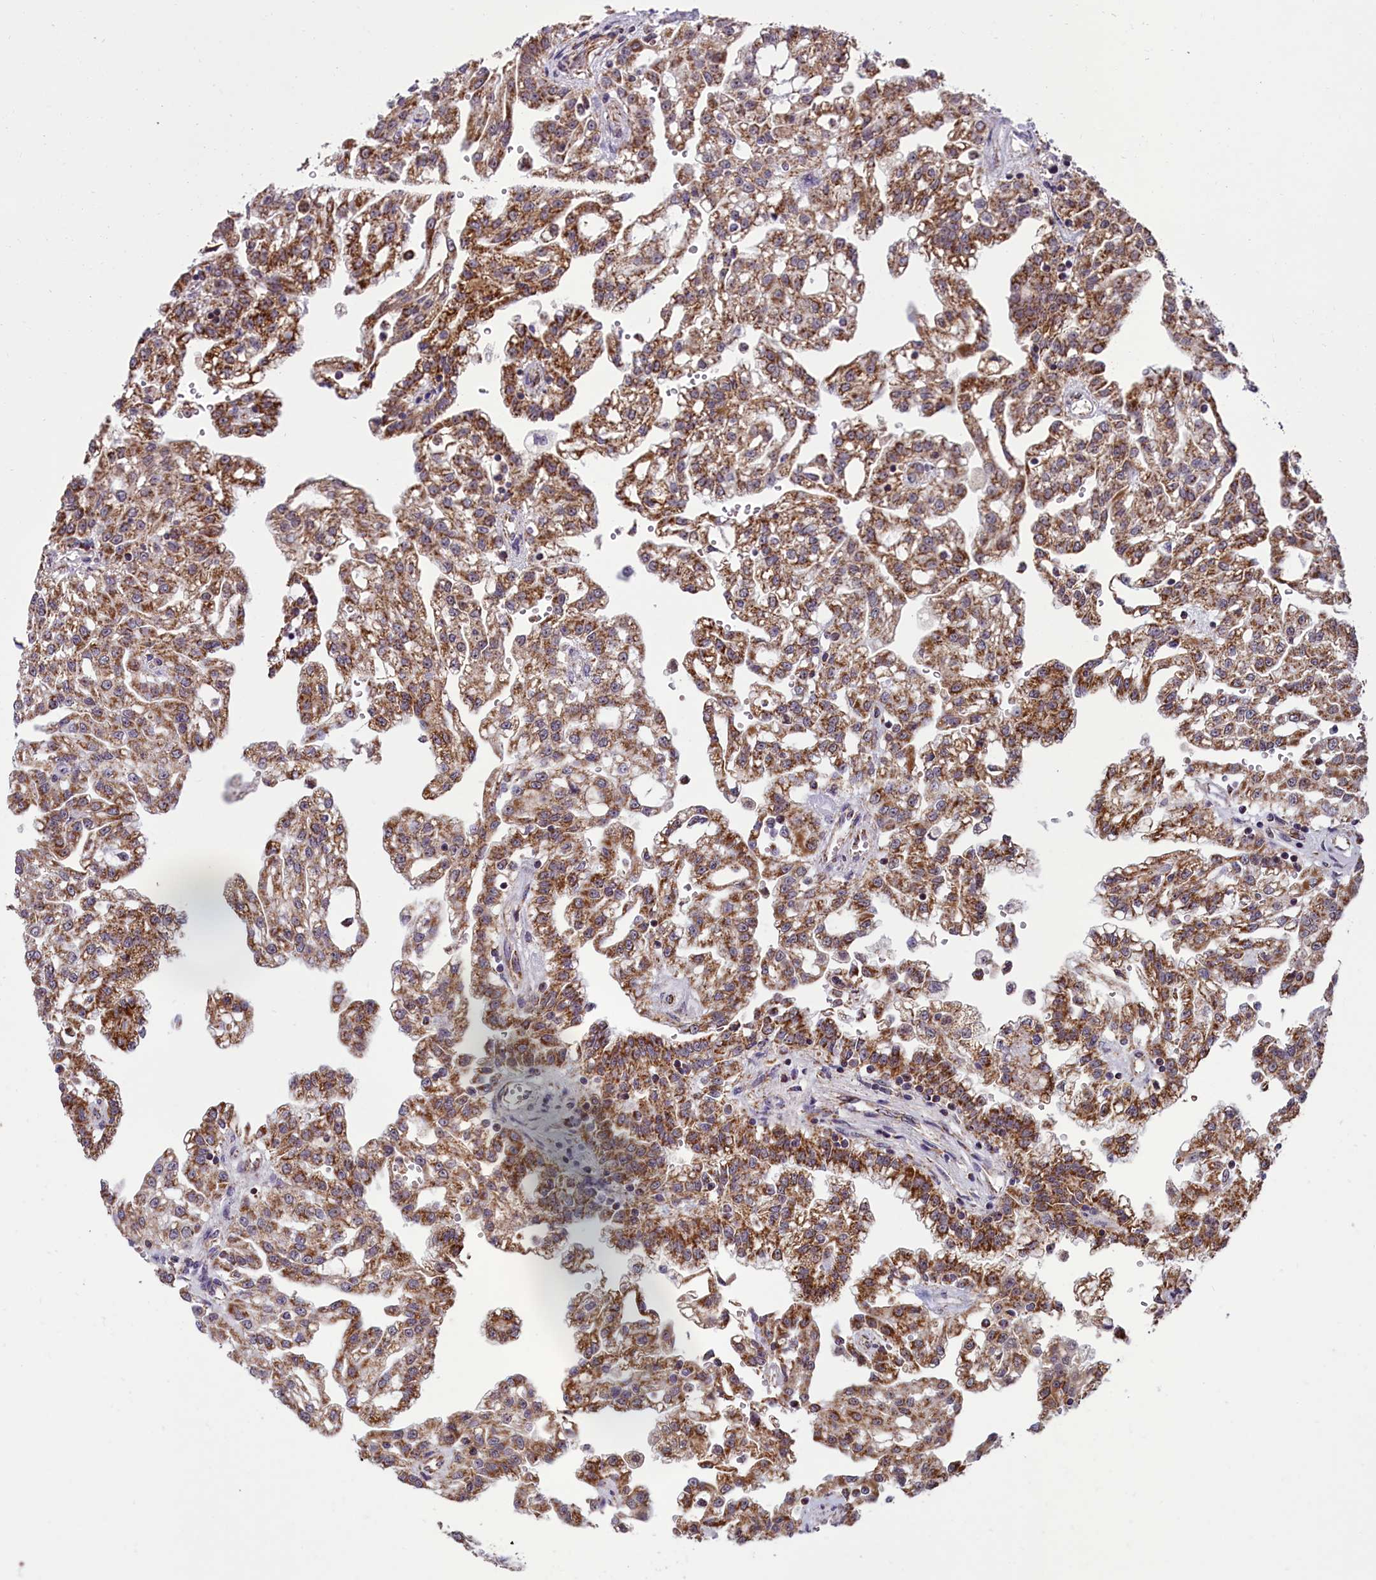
{"staining": {"intensity": "moderate", "quantity": ">75%", "location": "cytoplasmic/membranous"}, "tissue": "renal cancer", "cell_type": "Tumor cells", "image_type": "cancer", "snomed": [{"axis": "morphology", "description": "Adenocarcinoma, NOS"}, {"axis": "topography", "description": "Kidney"}], "caption": "Protein positivity by IHC demonstrates moderate cytoplasmic/membranous staining in about >75% of tumor cells in renal adenocarcinoma.", "gene": "NDUFS5", "patient": {"sex": "male", "age": 63}}